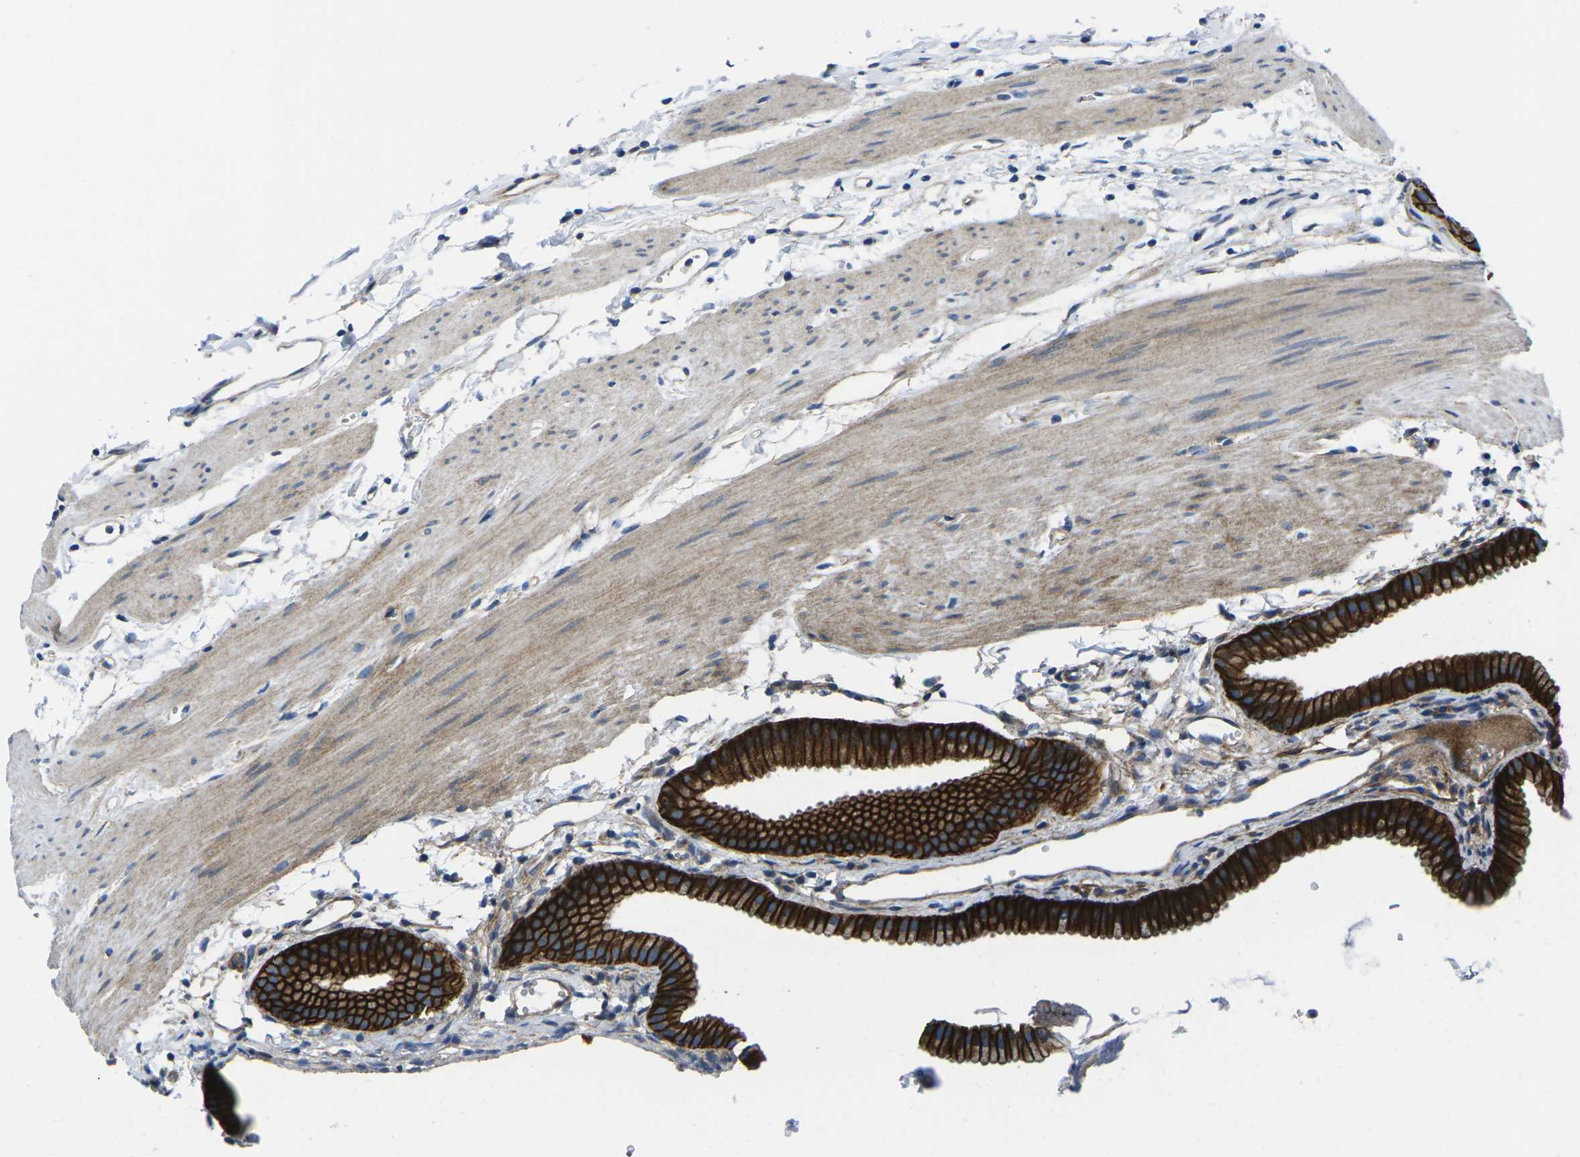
{"staining": {"intensity": "strong", "quantity": ">75%", "location": "cytoplasmic/membranous"}, "tissue": "gallbladder", "cell_type": "Glandular cells", "image_type": "normal", "snomed": [{"axis": "morphology", "description": "Normal tissue, NOS"}, {"axis": "topography", "description": "Gallbladder"}], "caption": "Protein staining reveals strong cytoplasmic/membranous positivity in approximately >75% of glandular cells in unremarkable gallbladder.", "gene": "DLG1", "patient": {"sex": "female", "age": 64}}